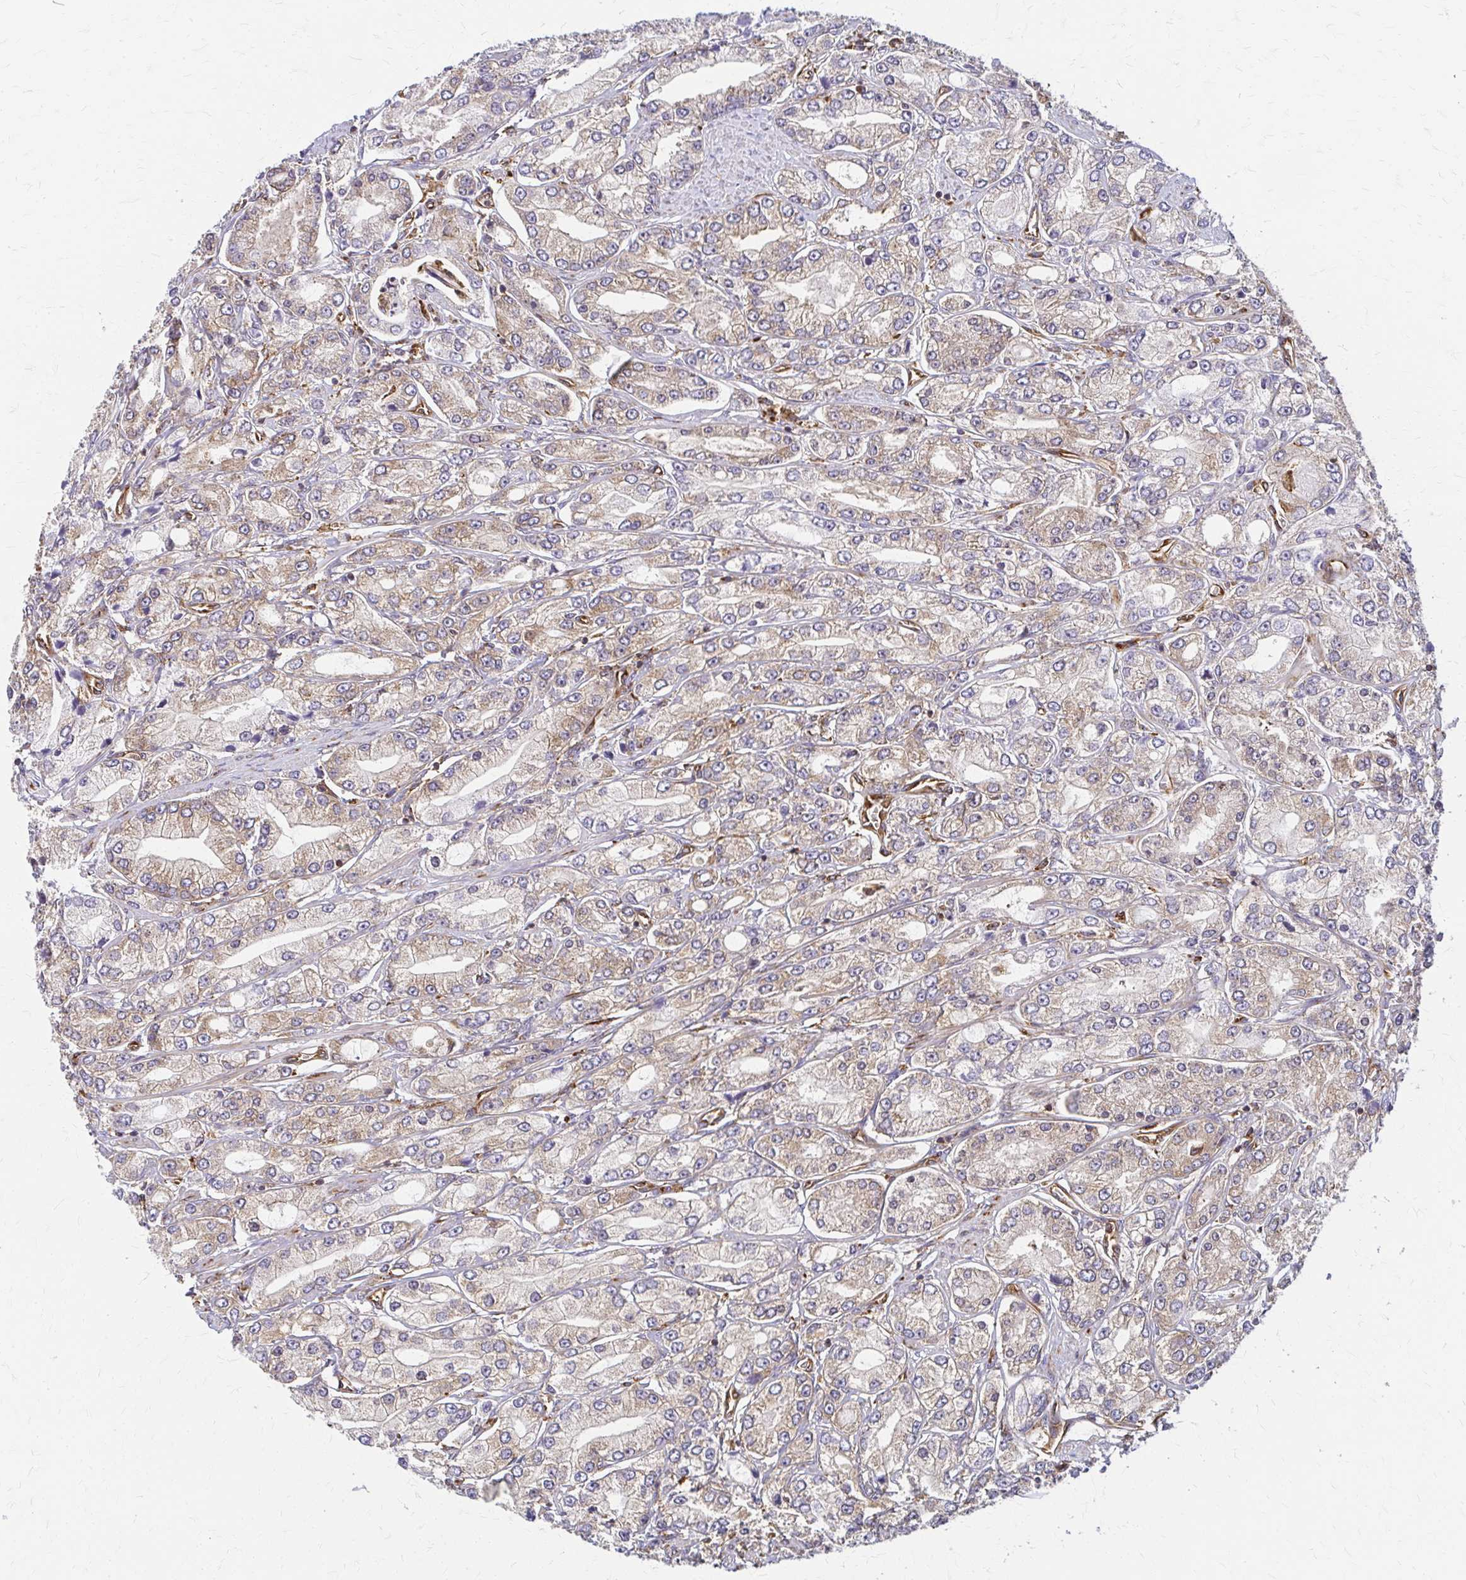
{"staining": {"intensity": "moderate", "quantity": "25%-75%", "location": "cytoplasmic/membranous"}, "tissue": "prostate cancer", "cell_type": "Tumor cells", "image_type": "cancer", "snomed": [{"axis": "morphology", "description": "Adenocarcinoma, High grade"}, {"axis": "topography", "description": "Prostate"}], "caption": "Immunohistochemical staining of human prostate cancer (high-grade adenocarcinoma) displays medium levels of moderate cytoplasmic/membranous staining in about 25%-75% of tumor cells.", "gene": "WASF2", "patient": {"sex": "male", "age": 66}}